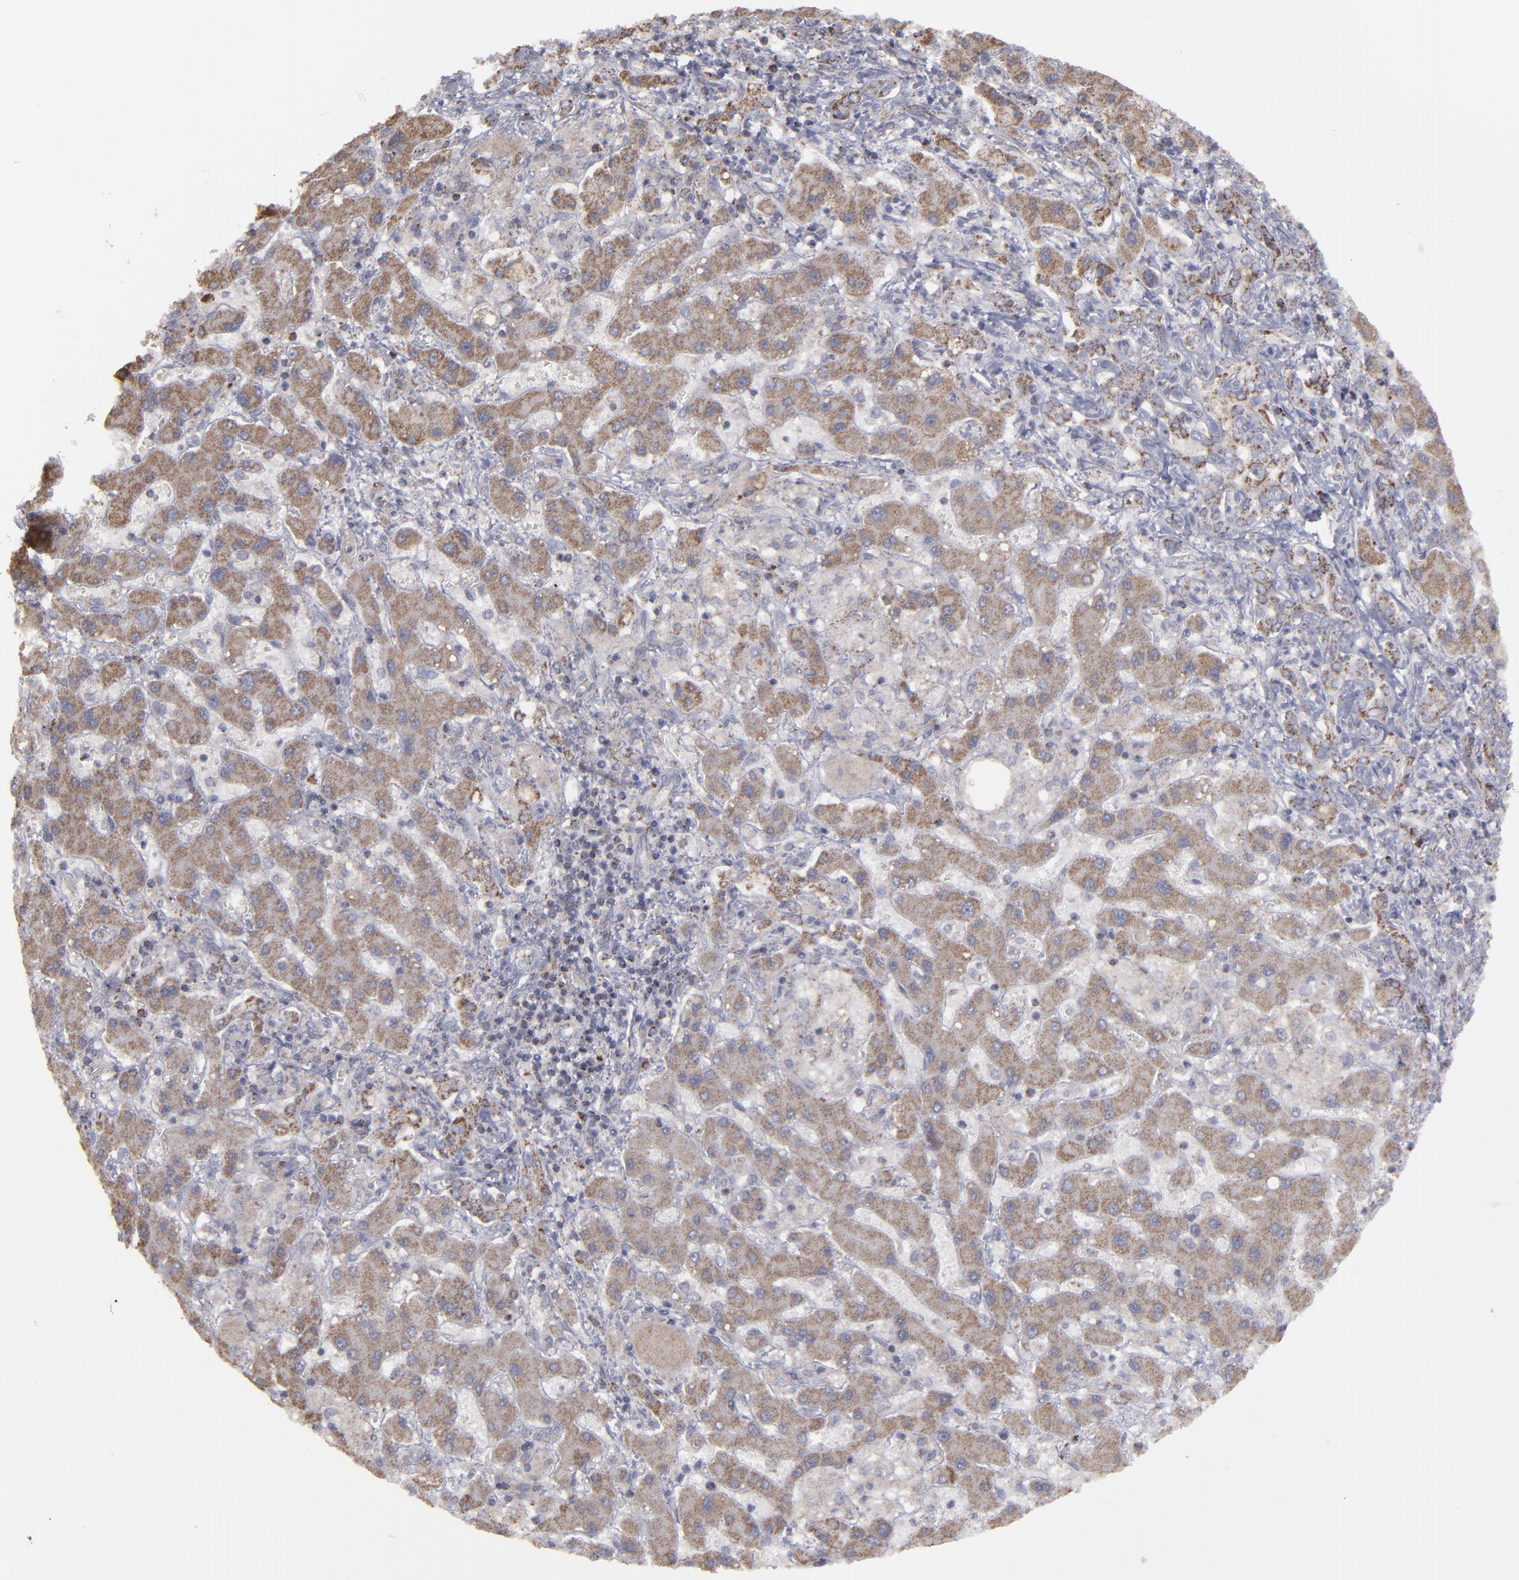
{"staining": {"intensity": "strong", "quantity": "25%-75%", "location": "cytoplasmic/membranous"}, "tissue": "liver cancer", "cell_type": "Tumor cells", "image_type": "cancer", "snomed": [{"axis": "morphology", "description": "Cholangiocarcinoma"}, {"axis": "topography", "description": "Liver"}], "caption": "Immunohistochemistry (IHC) photomicrograph of liver cancer (cholangiocarcinoma) stained for a protein (brown), which exhibits high levels of strong cytoplasmic/membranous staining in approximately 25%-75% of tumor cells.", "gene": "MYOM2", "patient": {"sex": "male", "age": 50}}